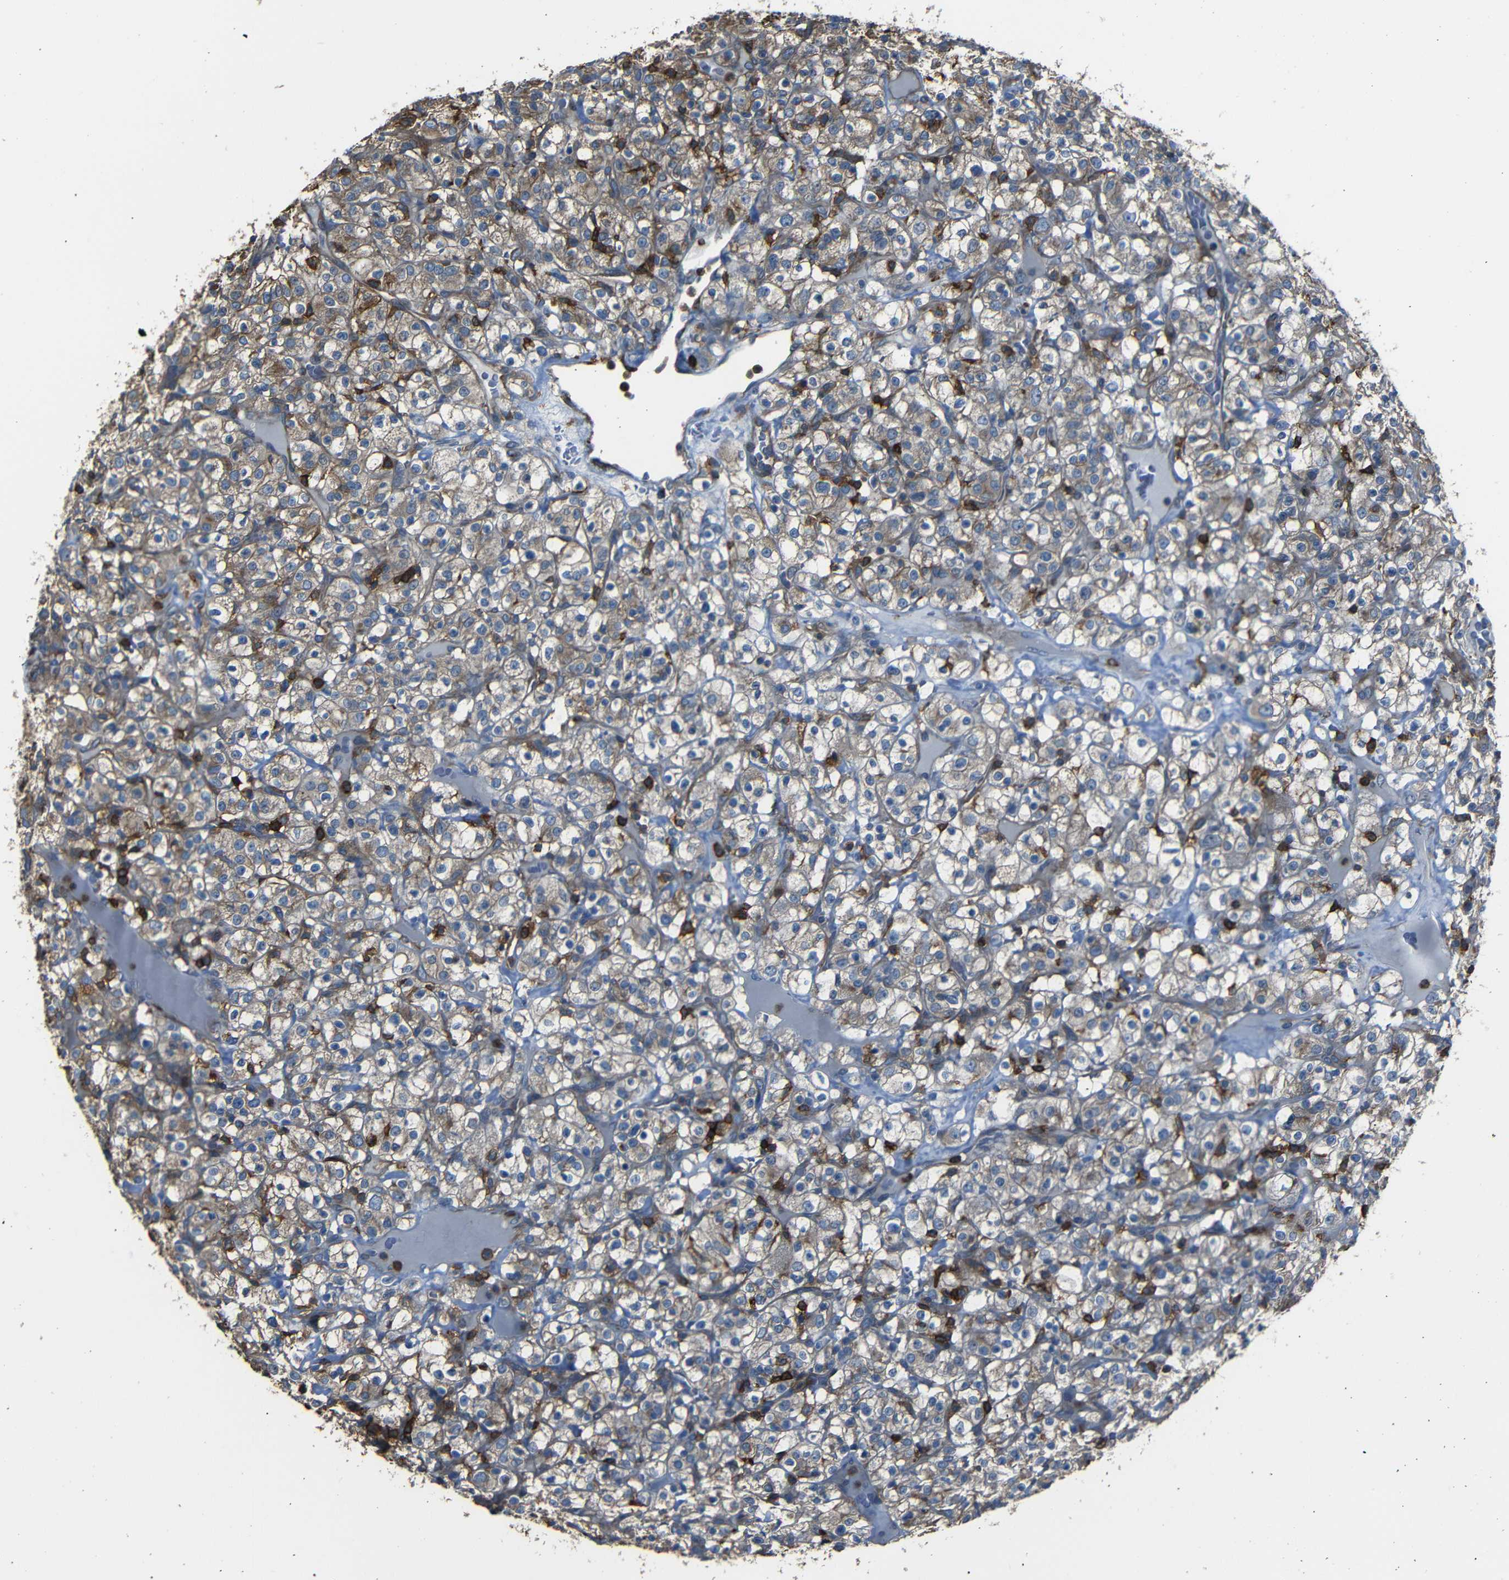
{"staining": {"intensity": "weak", "quantity": "25%-75%", "location": "cytoplasmic/membranous"}, "tissue": "renal cancer", "cell_type": "Tumor cells", "image_type": "cancer", "snomed": [{"axis": "morphology", "description": "Normal tissue, NOS"}, {"axis": "morphology", "description": "Adenocarcinoma, NOS"}, {"axis": "topography", "description": "Kidney"}], "caption": "Renal adenocarcinoma stained for a protein (brown) shows weak cytoplasmic/membranous positive expression in about 25%-75% of tumor cells.", "gene": "ADGRE5", "patient": {"sex": "female", "age": 72}}